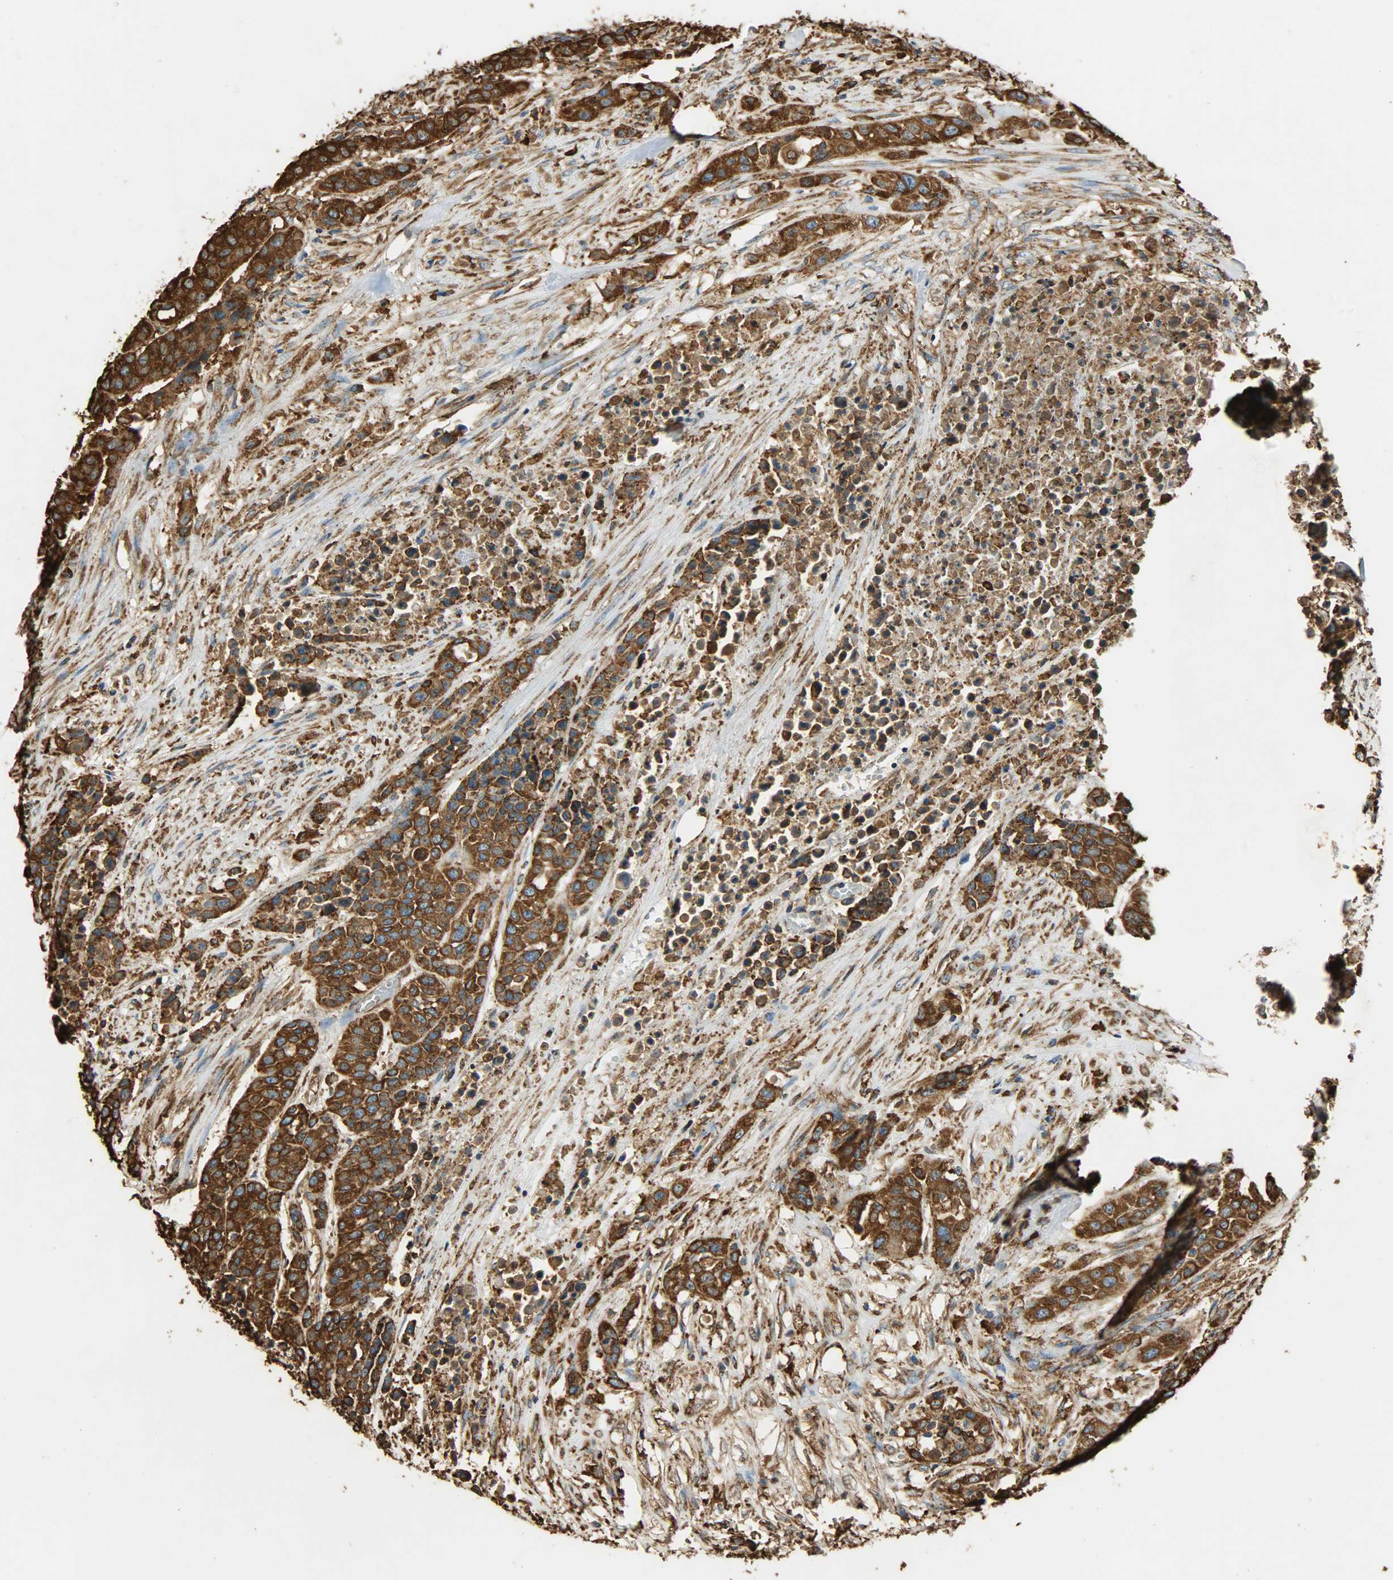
{"staining": {"intensity": "strong", "quantity": ">75%", "location": "cytoplasmic/membranous"}, "tissue": "urothelial cancer", "cell_type": "Tumor cells", "image_type": "cancer", "snomed": [{"axis": "morphology", "description": "Urothelial carcinoma, High grade"}, {"axis": "topography", "description": "Urinary bladder"}], "caption": "A high amount of strong cytoplasmic/membranous expression is seen in about >75% of tumor cells in urothelial carcinoma (high-grade) tissue.", "gene": "HSP90B1", "patient": {"sex": "male", "age": 74}}